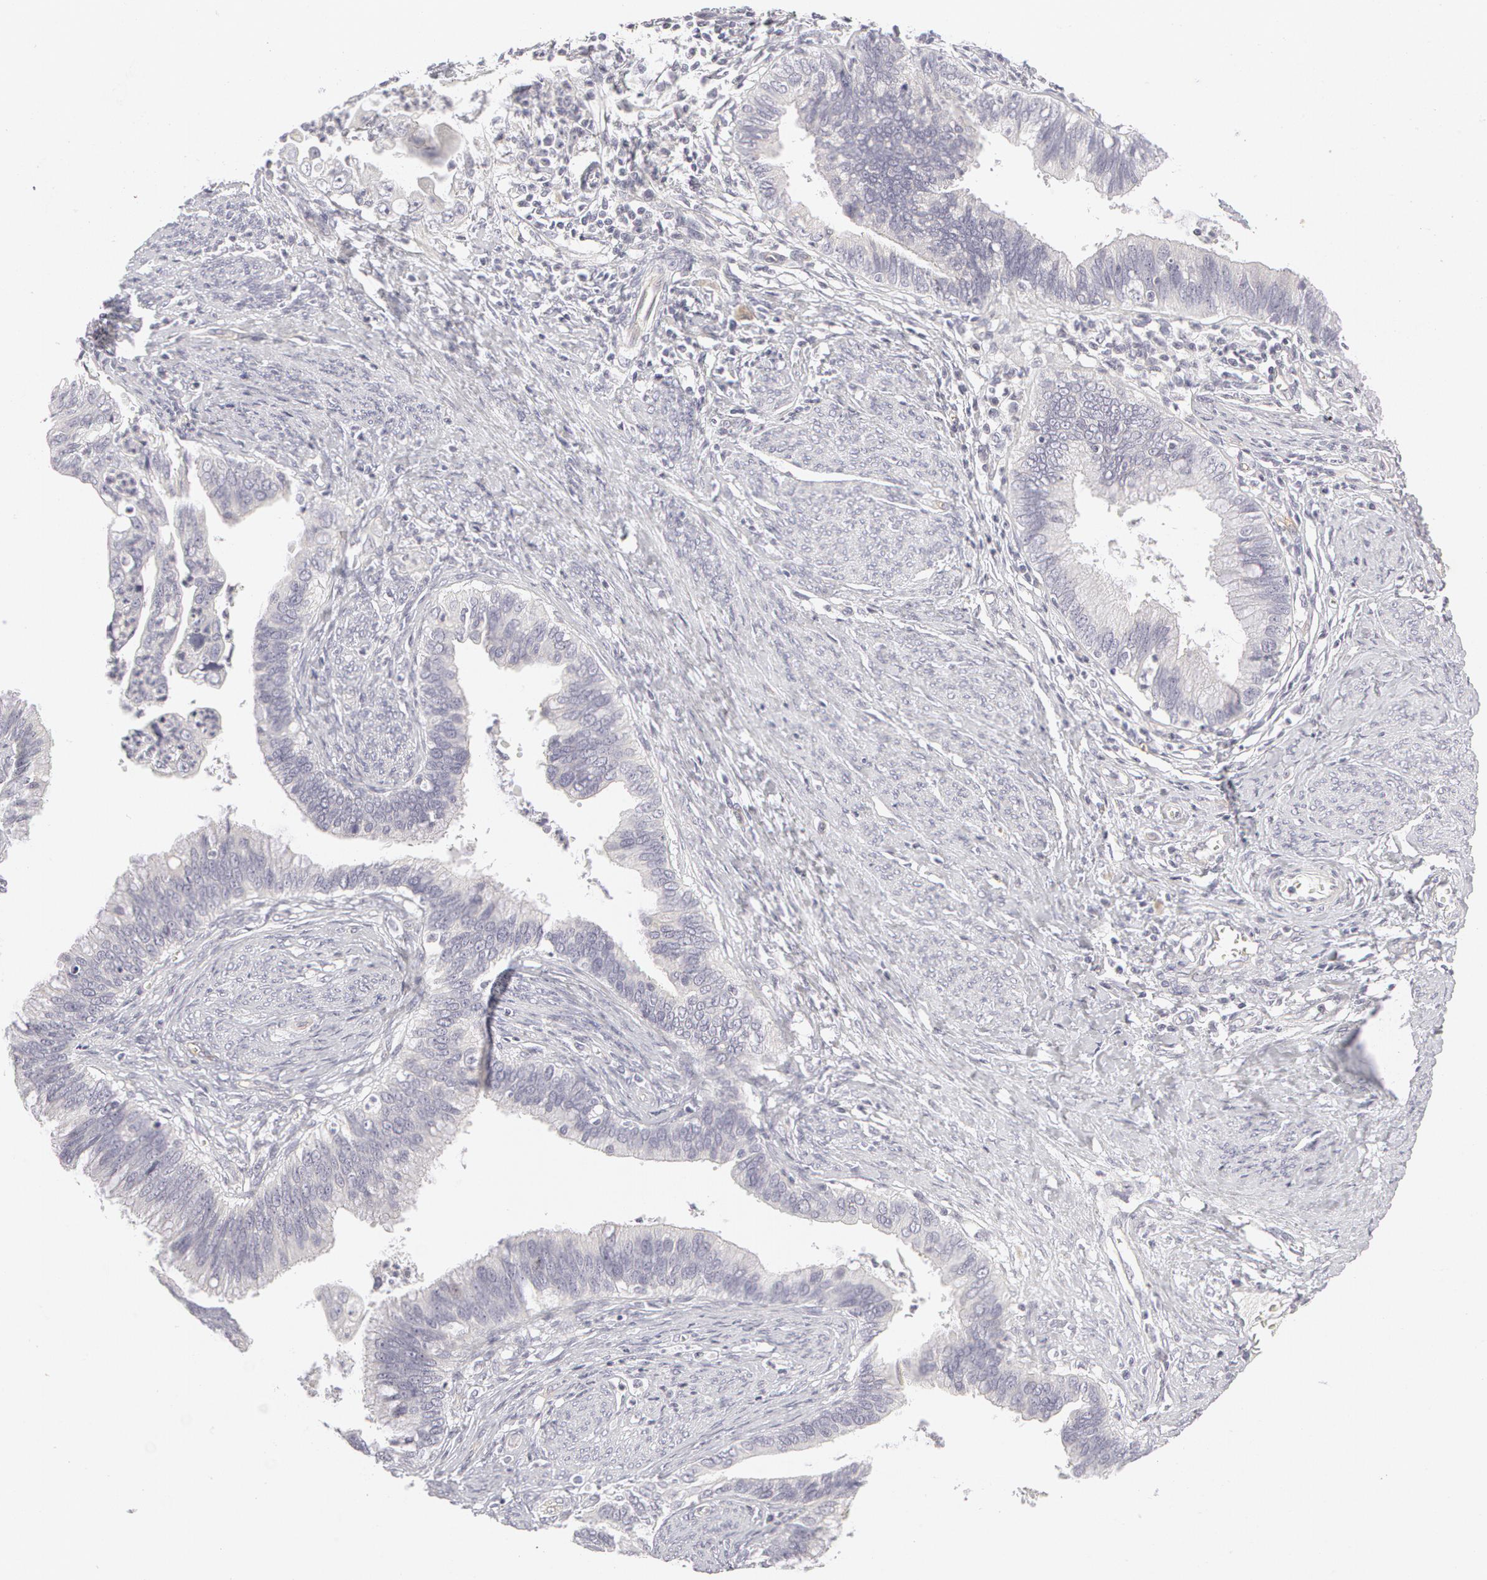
{"staining": {"intensity": "negative", "quantity": "none", "location": "none"}, "tissue": "cervical cancer", "cell_type": "Tumor cells", "image_type": "cancer", "snomed": [{"axis": "morphology", "description": "Adenocarcinoma, NOS"}, {"axis": "topography", "description": "Cervix"}], "caption": "A high-resolution micrograph shows immunohistochemistry (IHC) staining of cervical adenocarcinoma, which exhibits no significant expression in tumor cells.", "gene": "ABCB1", "patient": {"sex": "female", "age": 47}}